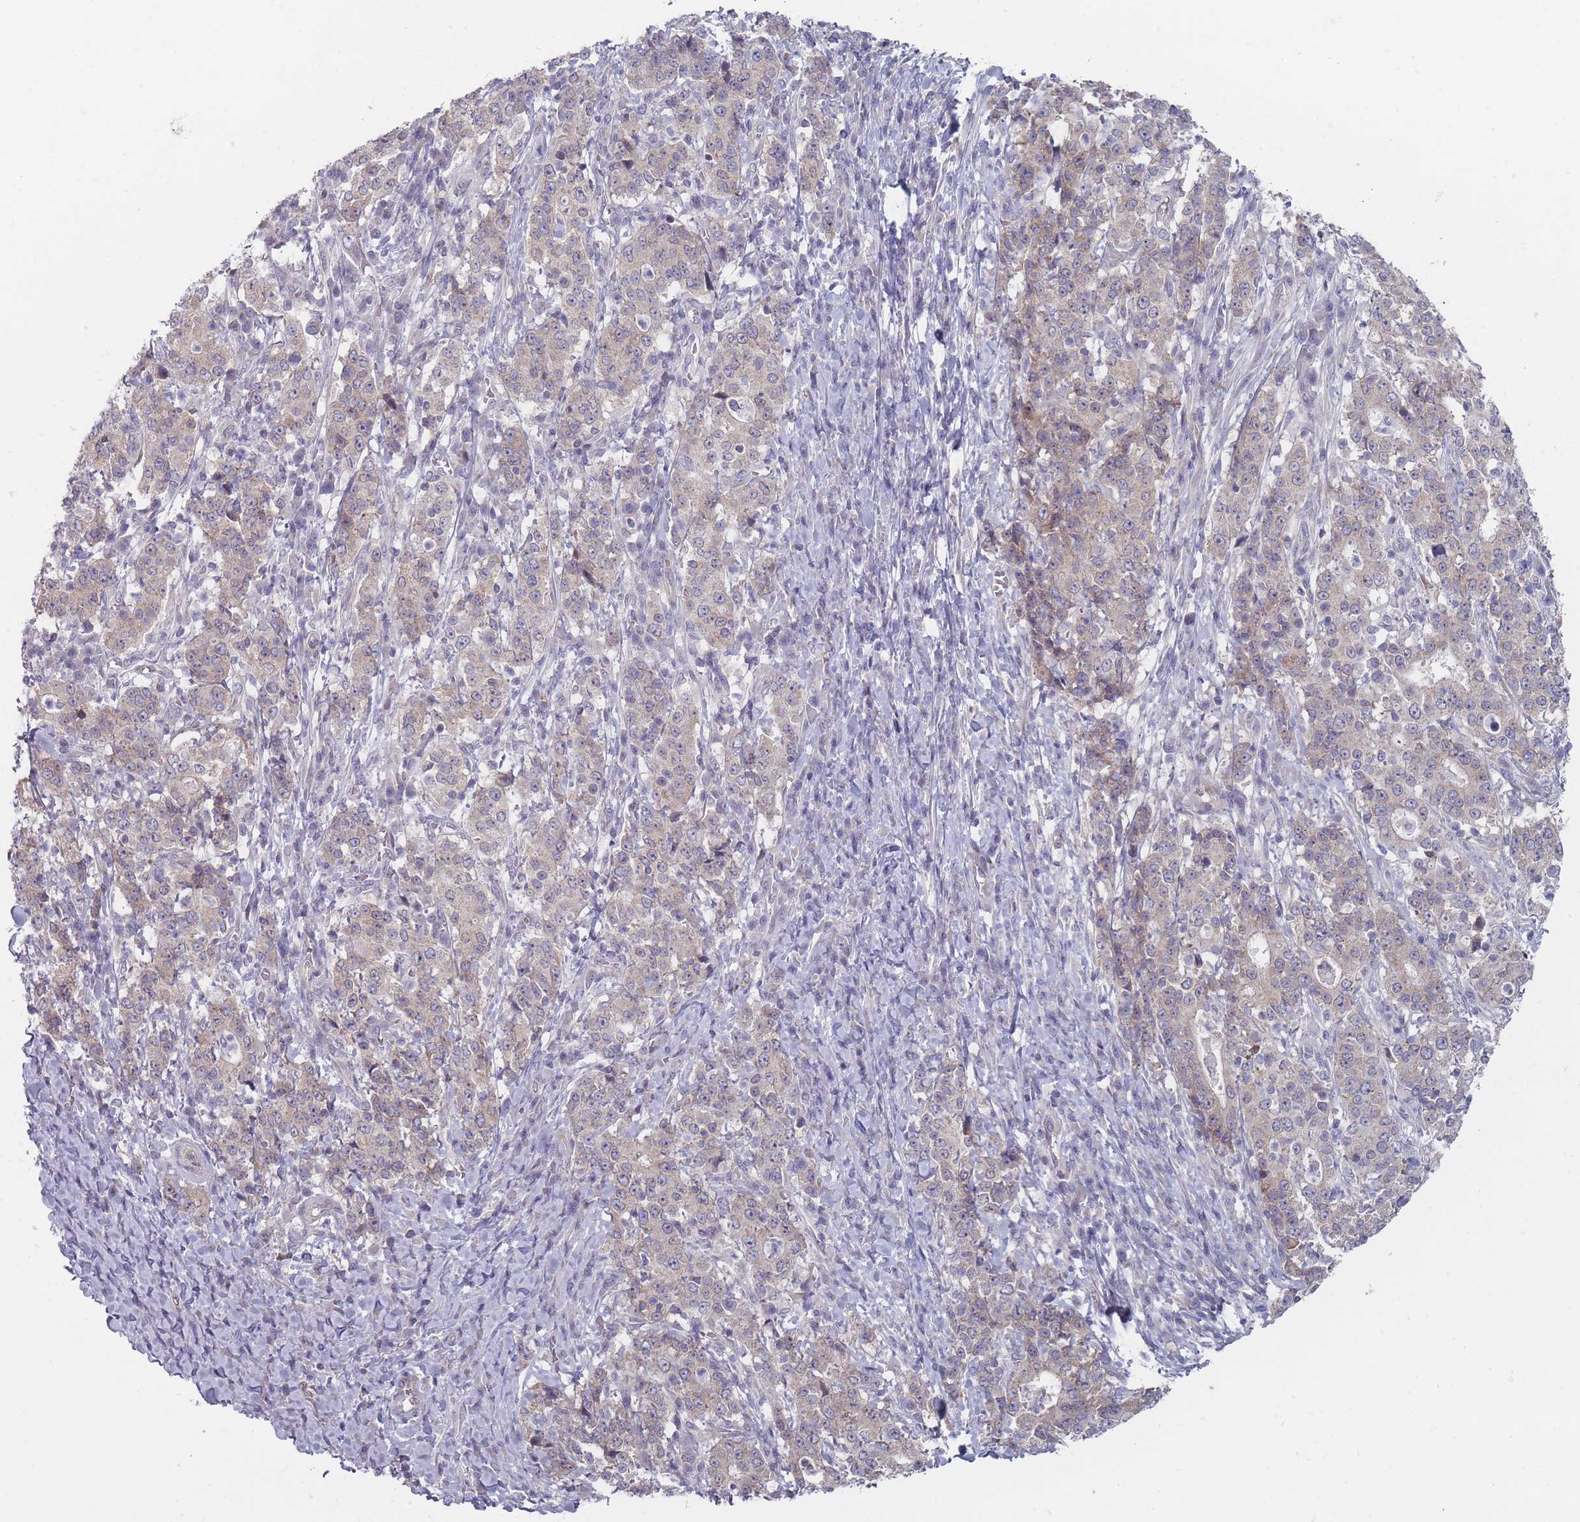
{"staining": {"intensity": "weak", "quantity": "<25%", "location": "cytoplasmic/membranous"}, "tissue": "stomach cancer", "cell_type": "Tumor cells", "image_type": "cancer", "snomed": [{"axis": "morphology", "description": "Normal tissue, NOS"}, {"axis": "morphology", "description": "Adenocarcinoma, NOS"}, {"axis": "topography", "description": "Stomach, upper"}, {"axis": "topography", "description": "Stomach"}], "caption": "Human adenocarcinoma (stomach) stained for a protein using immunohistochemistry (IHC) reveals no staining in tumor cells.", "gene": "PCDH12", "patient": {"sex": "male", "age": 59}}